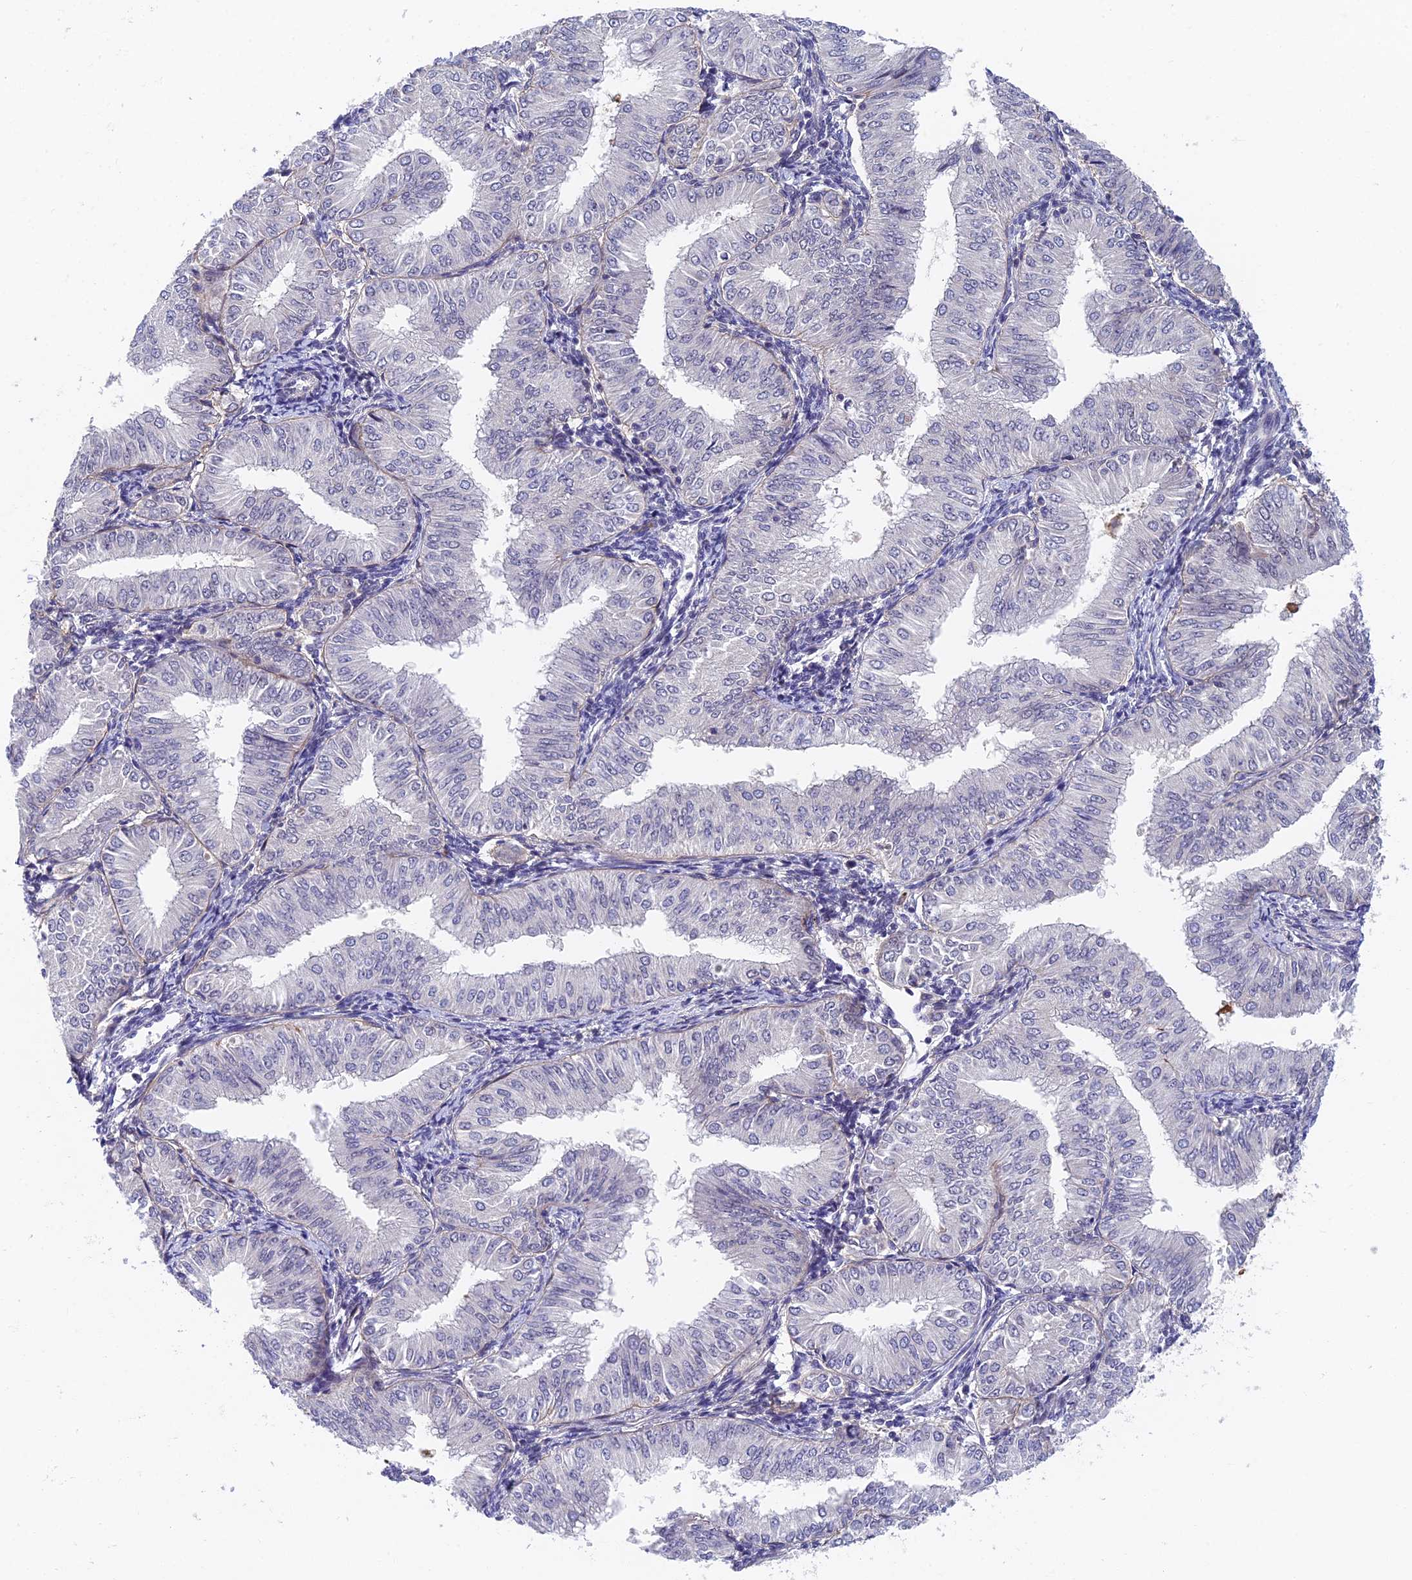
{"staining": {"intensity": "negative", "quantity": "none", "location": "none"}, "tissue": "endometrial cancer", "cell_type": "Tumor cells", "image_type": "cancer", "snomed": [{"axis": "morphology", "description": "Normal tissue, NOS"}, {"axis": "morphology", "description": "Adenocarcinoma, NOS"}, {"axis": "topography", "description": "Endometrium"}], "caption": "High magnification brightfield microscopy of adenocarcinoma (endometrial) stained with DAB (brown) and counterstained with hematoxylin (blue): tumor cells show no significant staining.", "gene": "NSMCE1", "patient": {"sex": "female", "age": 53}}